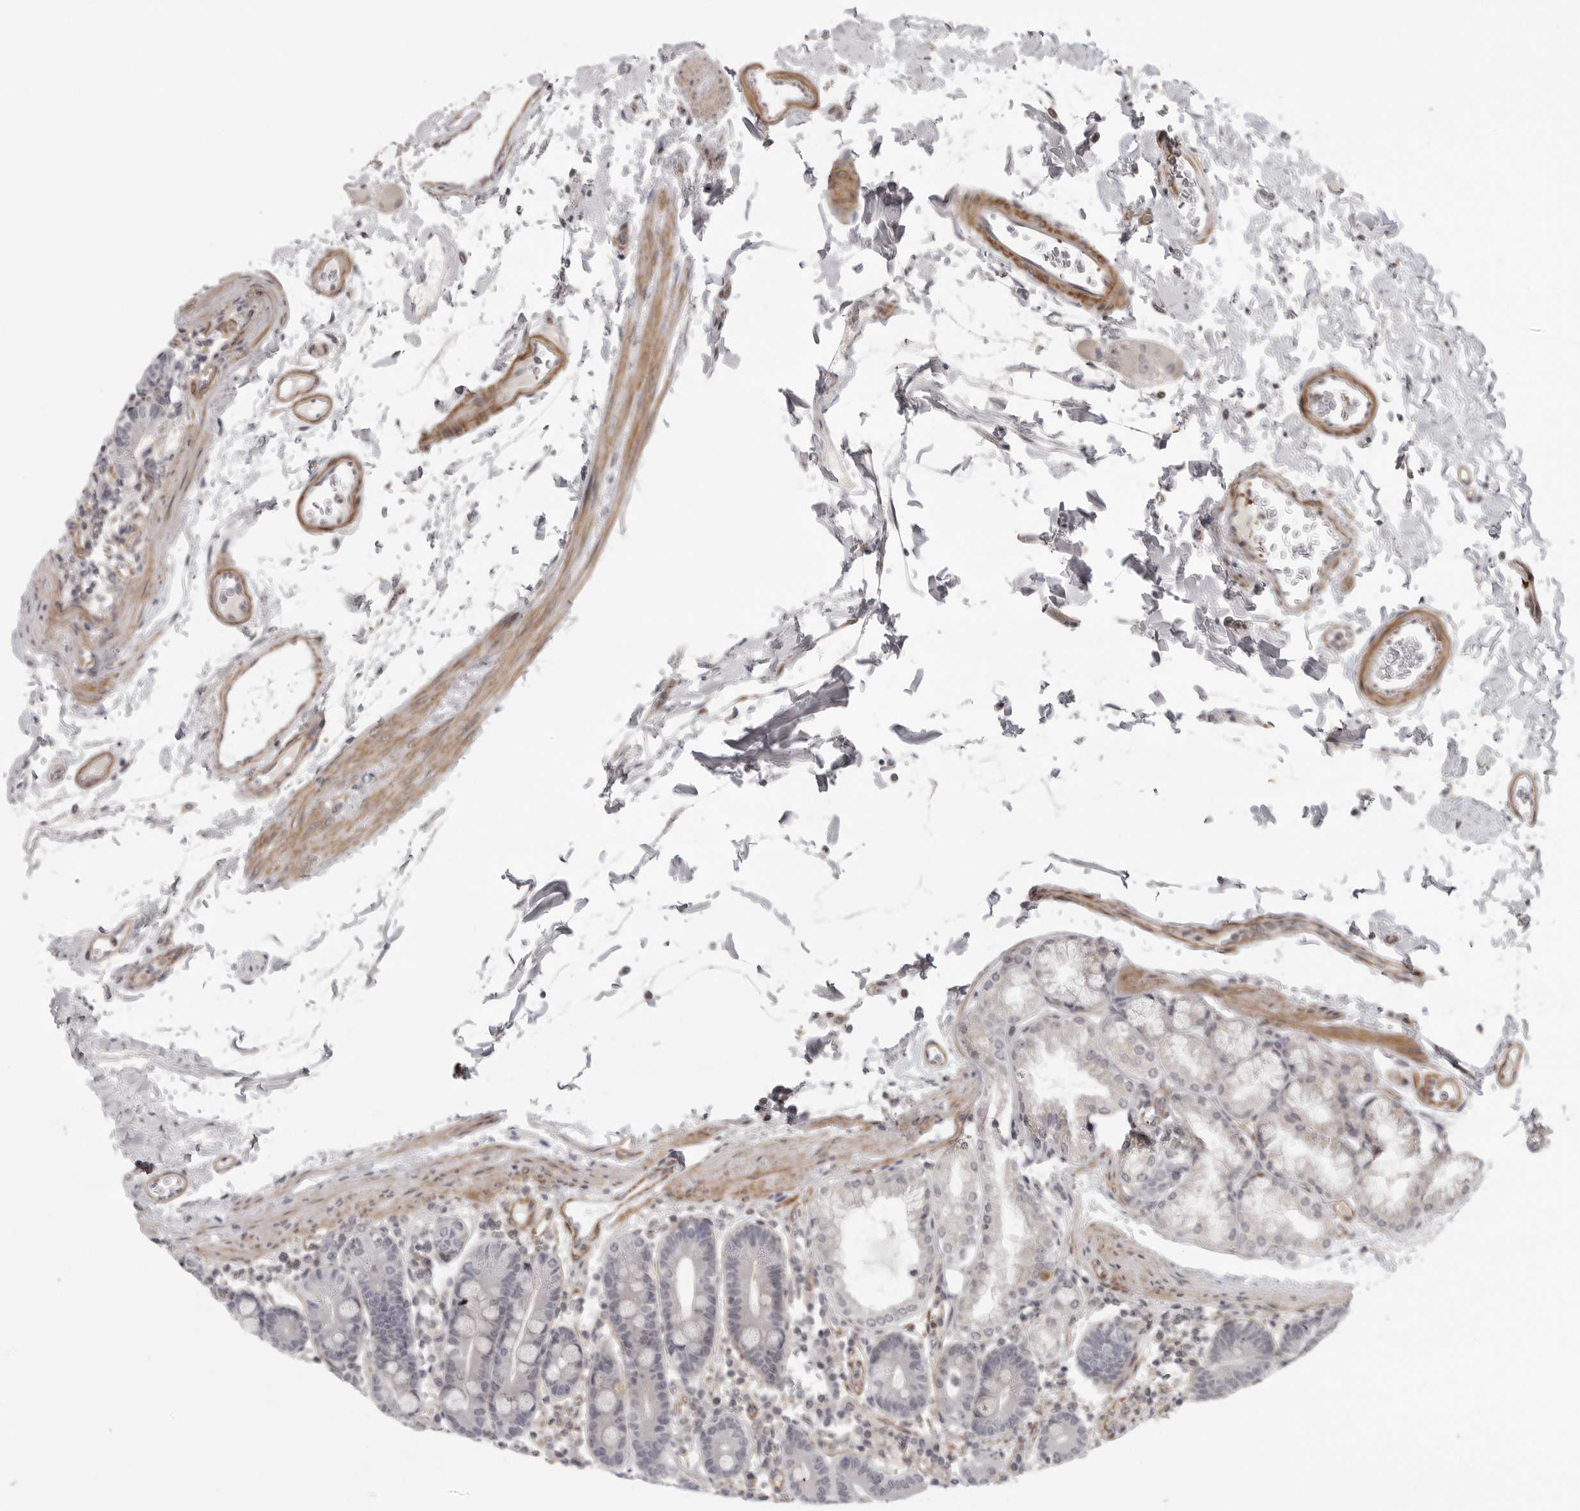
{"staining": {"intensity": "negative", "quantity": "none", "location": "none"}, "tissue": "duodenum", "cell_type": "Glandular cells", "image_type": "normal", "snomed": [{"axis": "morphology", "description": "Normal tissue, NOS"}, {"axis": "morphology", "description": "Adenocarcinoma, NOS"}, {"axis": "topography", "description": "Pancreas"}, {"axis": "topography", "description": "Duodenum"}], "caption": "This is an IHC photomicrograph of benign duodenum. There is no staining in glandular cells.", "gene": "TUT4", "patient": {"sex": "male", "age": 50}}